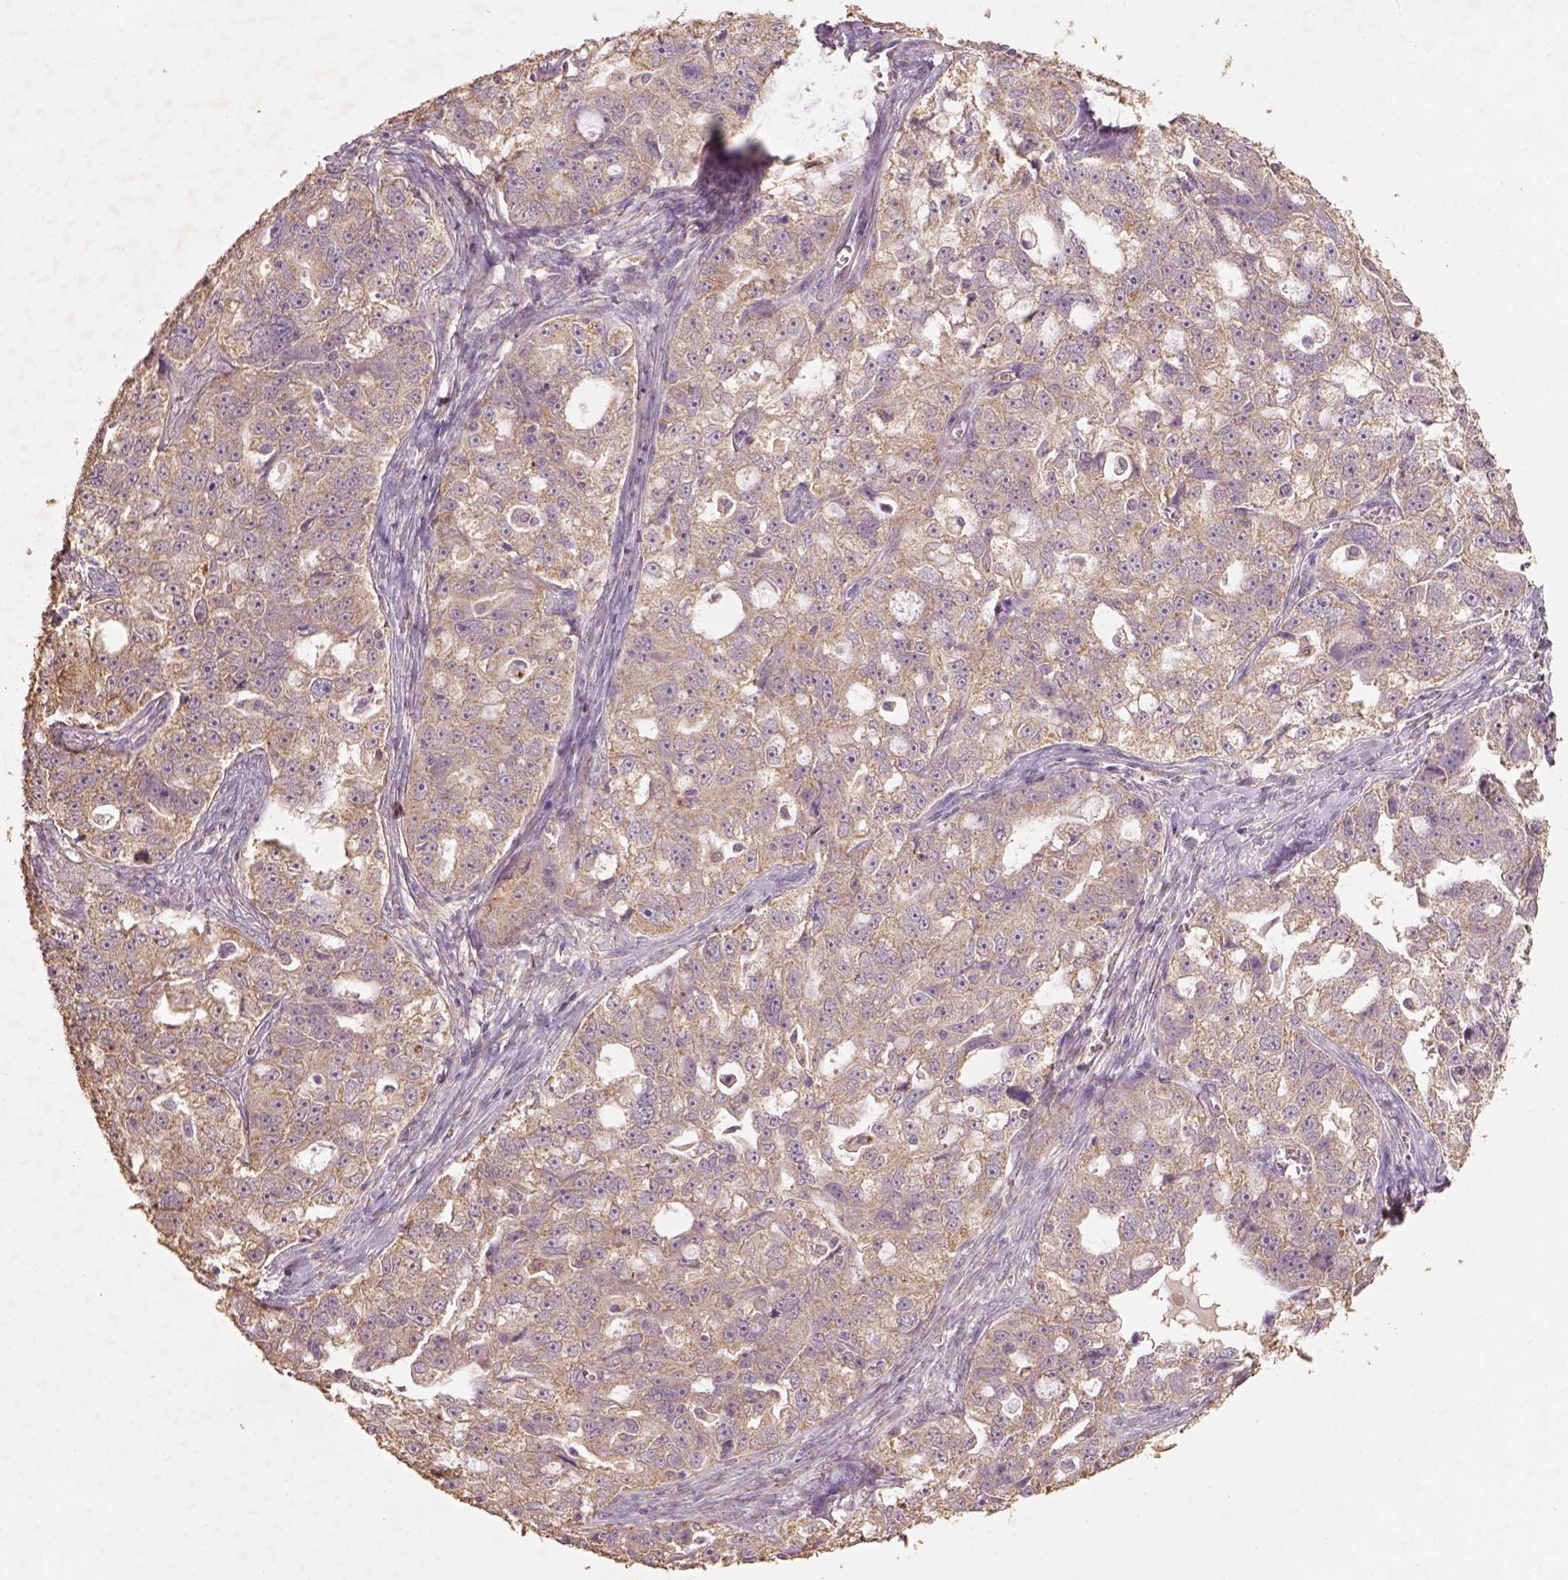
{"staining": {"intensity": "moderate", "quantity": ">75%", "location": "cytoplasmic/membranous"}, "tissue": "ovarian cancer", "cell_type": "Tumor cells", "image_type": "cancer", "snomed": [{"axis": "morphology", "description": "Cystadenocarcinoma, serous, NOS"}, {"axis": "topography", "description": "Ovary"}], "caption": "The photomicrograph exhibits a brown stain indicating the presence of a protein in the cytoplasmic/membranous of tumor cells in ovarian cancer (serous cystadenocarcinoma).", "gene": "AP2B1", "patient": {"sex": "female", "age": 51}}